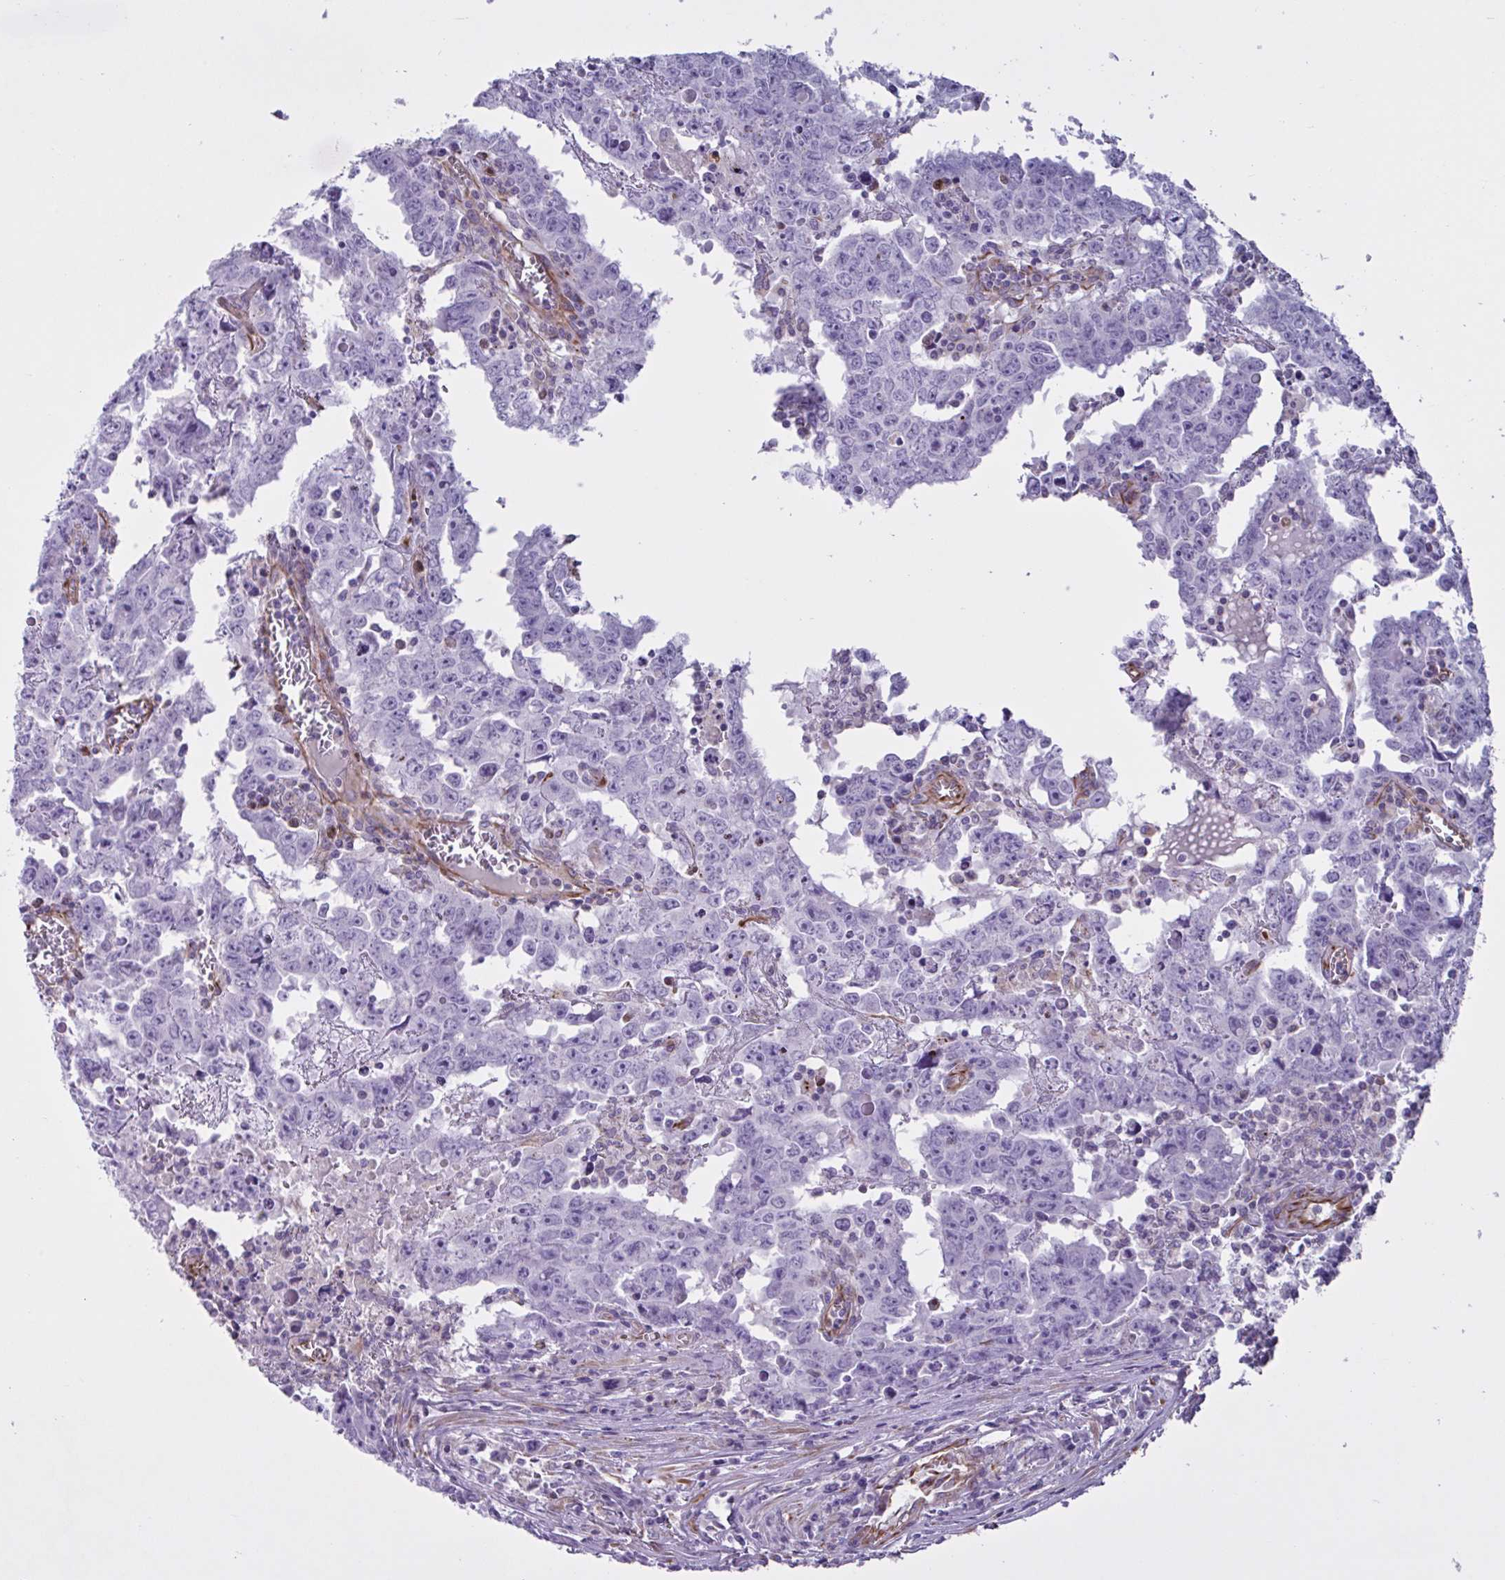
{"staining": {"intensity": "negative", "quantity": "none", "location": "none"}, "tissue": "testis cancer", "cell_type": "Tumor cells", "image_type": "cancer", "snomed": [{"axis": "morphology", "description": "Carcinoma, Embryonal, NOS"}, {"axis": "topography", "description": "Testis"}], "caption": "An image of human embryonal carcinoma (testis) is negative for staining in tumor cells.", "gene": "TMEM86B", "patient": {"sex": "male", "age": 22}}